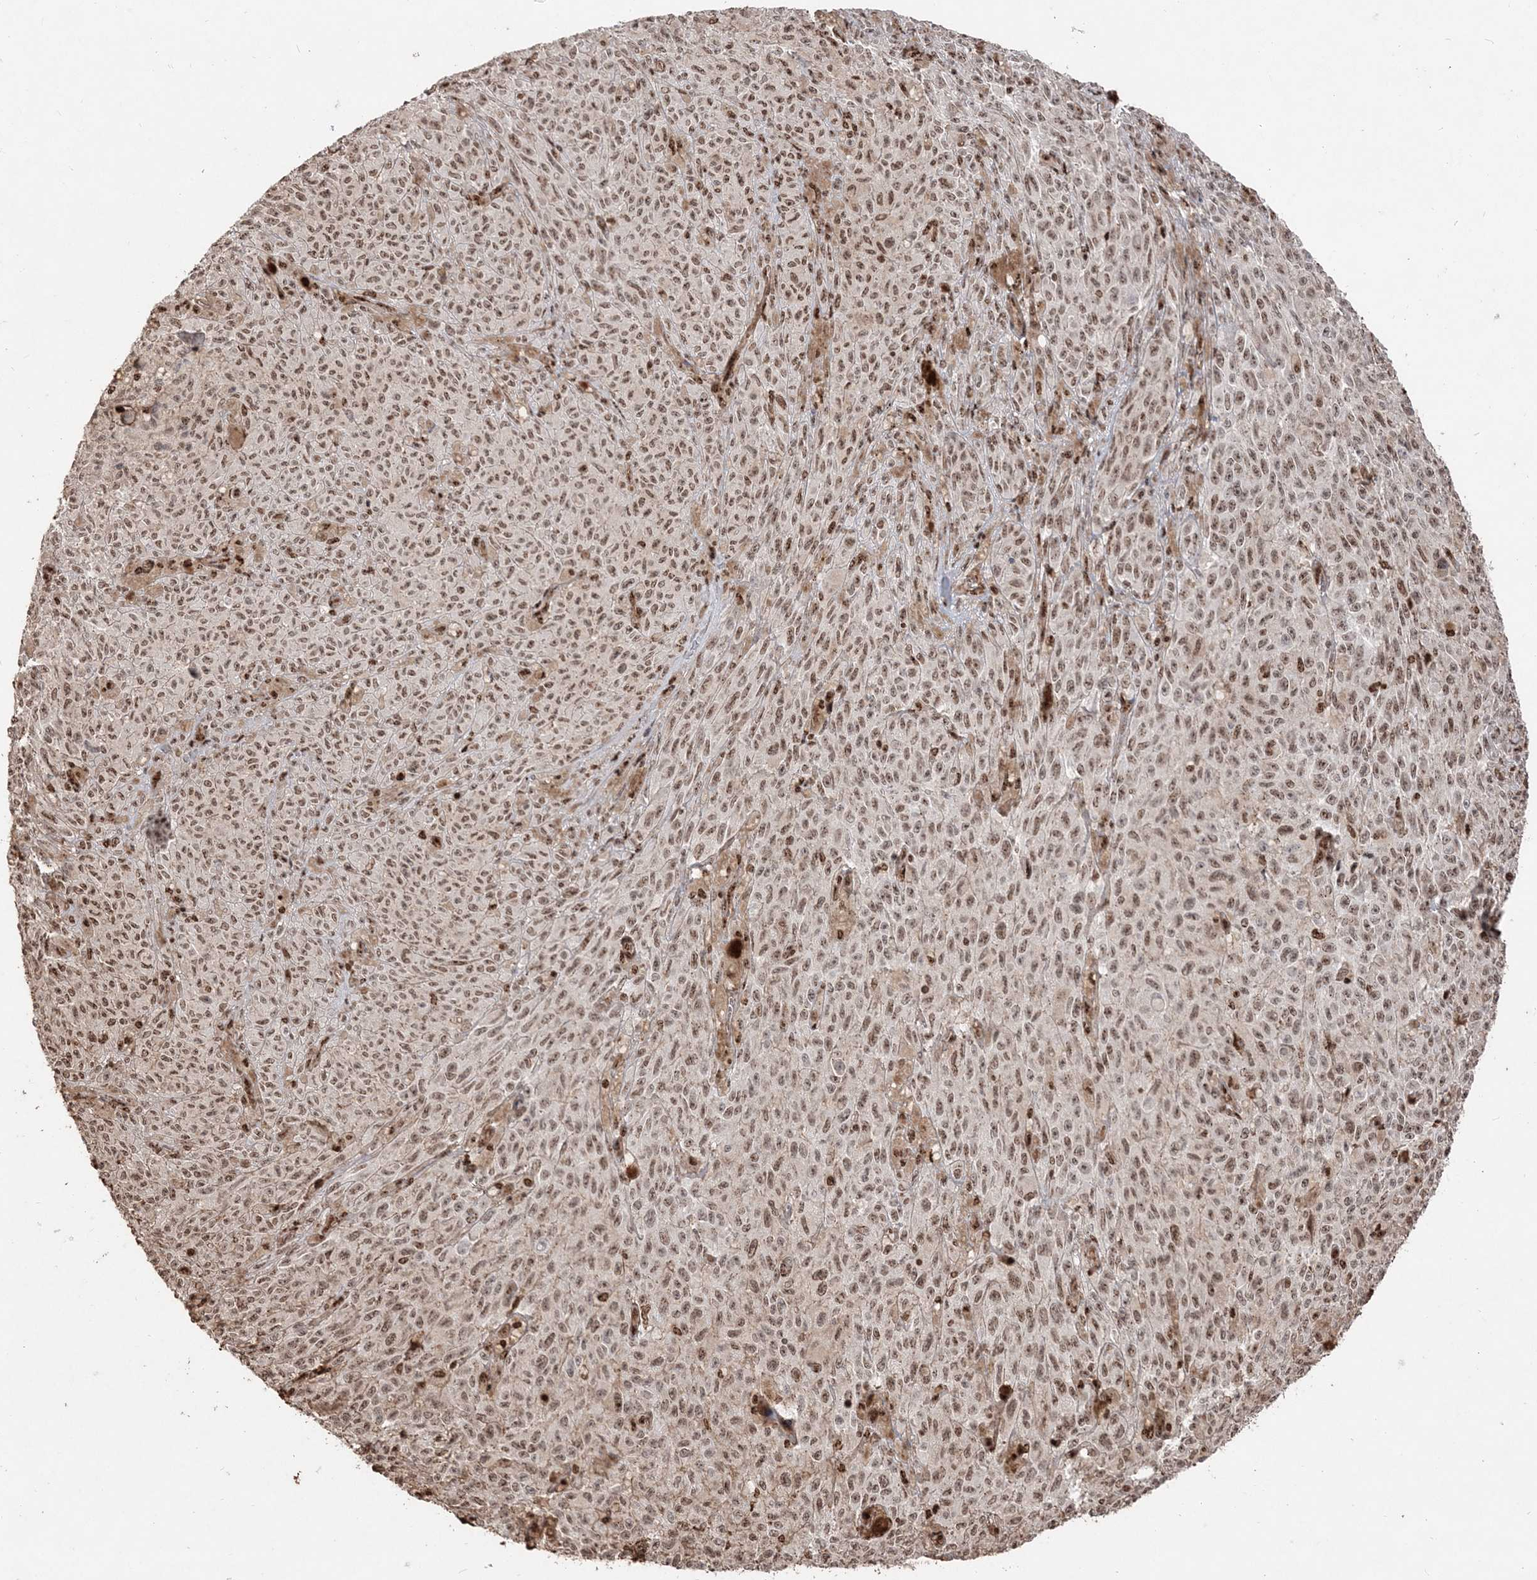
{"staining": {"intensity": "moderate", "quantity": ">75%", "location": "nuclear"}, "tissue": "melanoma", "cell_type": "Tumor cells", "image_type": "cancer", "snomed": [{"axis": "morphology", "description": "Malignant melanoma, NOS"}, {"axis": "topography", "description": "Skin"}], "caption": "Protein expression analysis of melanoma displays moderate nuclear positivity in approximately >75% of tumor cells.", "gene": "RBM17", "patient": {"sex": "female", "age": 82}}